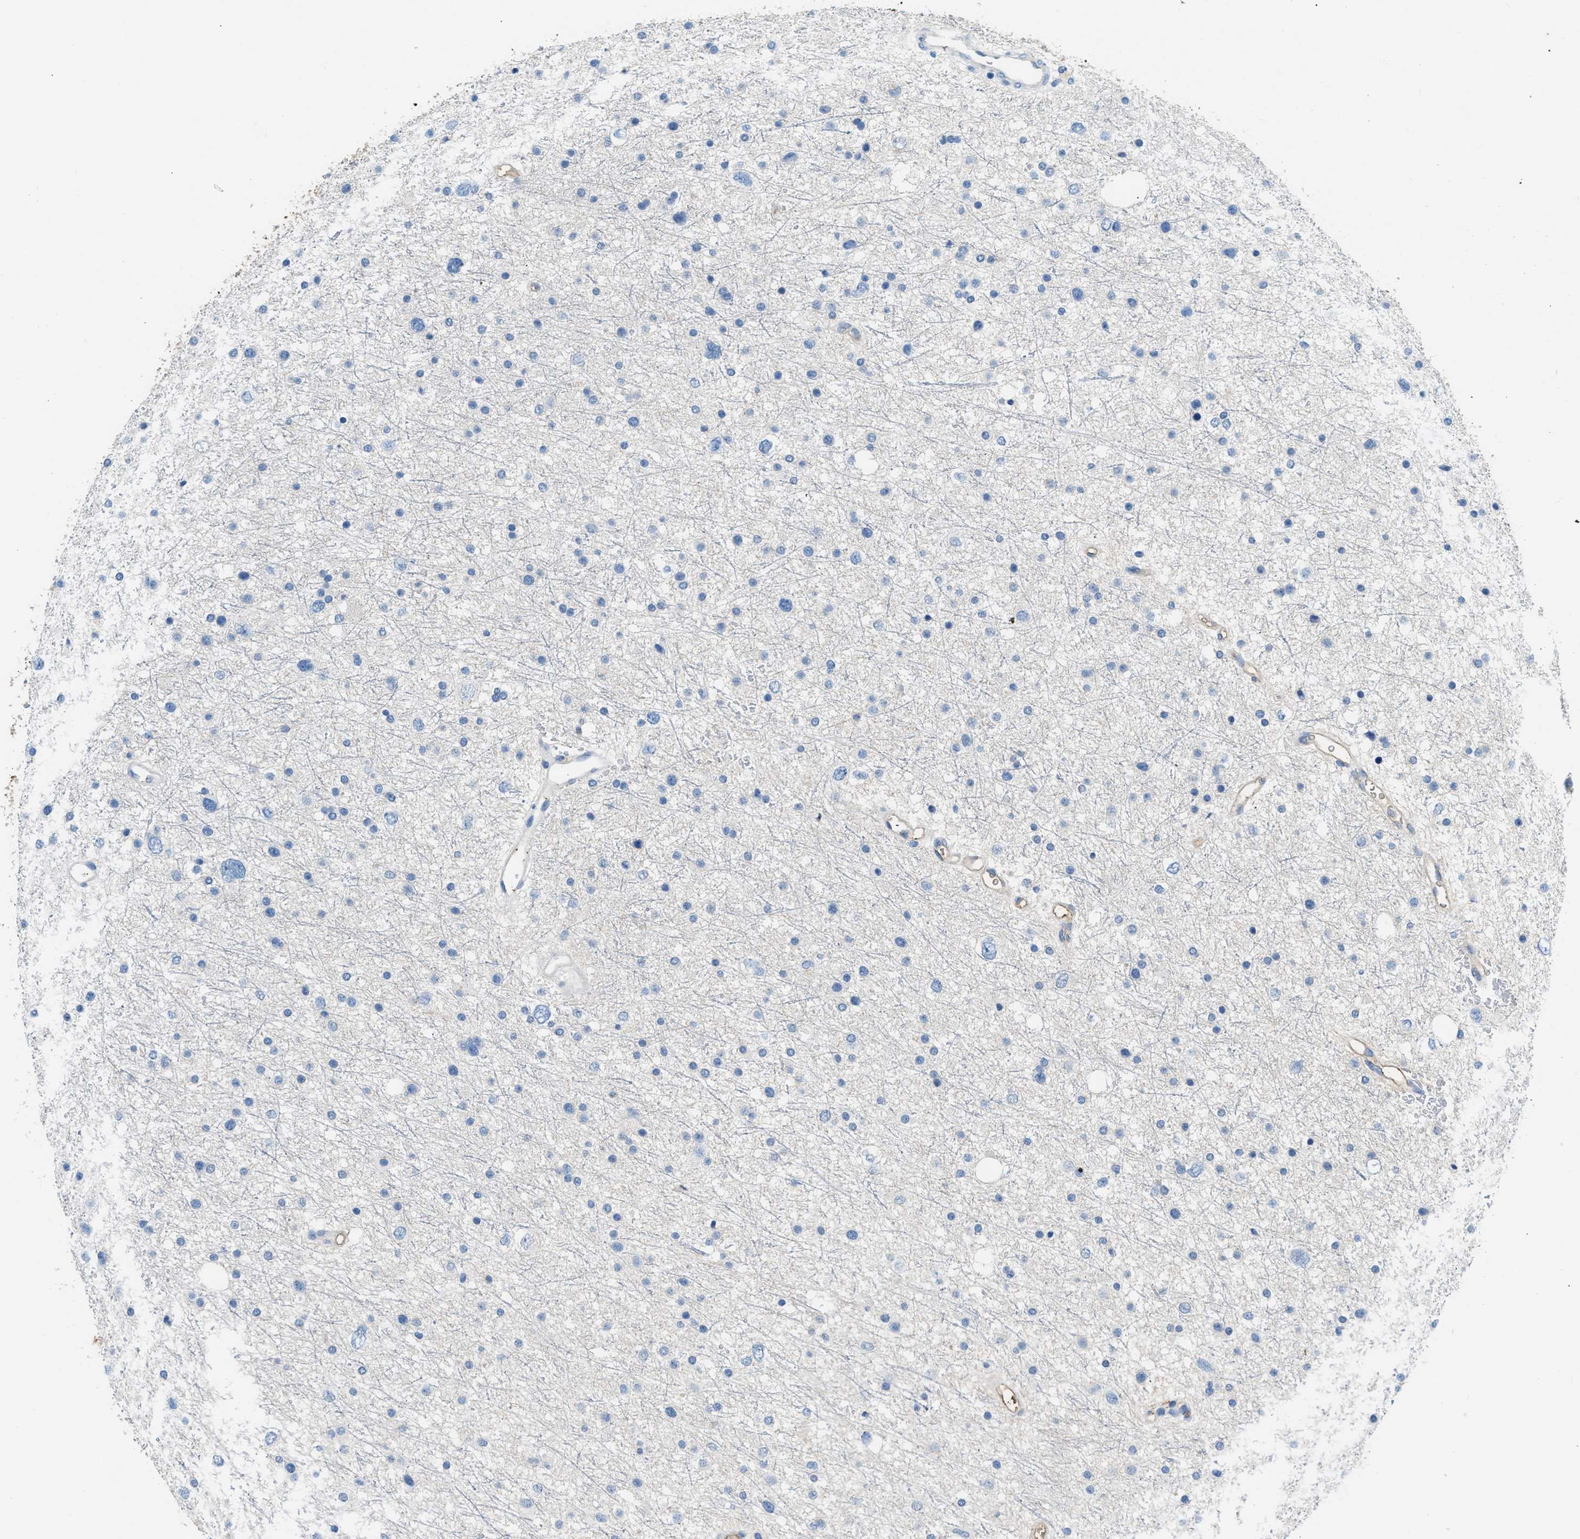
{"staining": {"intensity": "negative", "quantity": "none", "location": "none"}, "tissue": "glioma", "cell_type": "Tumor cells", "image_type": "cancer", "snomed": [{"axis": "morphology", "description": "Glioma, malignant, Low grade"}, {"axis": "topography", "description": "Brain"}], "caption": "There is no significant expression in tumor cells of malignant glioma (low-grade). The staining was performed using DAB to visualize the protein expression in brown, while the nuclei were stained in blue with hematoxylin (Magnification: 20x).", "gene": "STC1", "patient": {"sex": "female", "age": 37}}